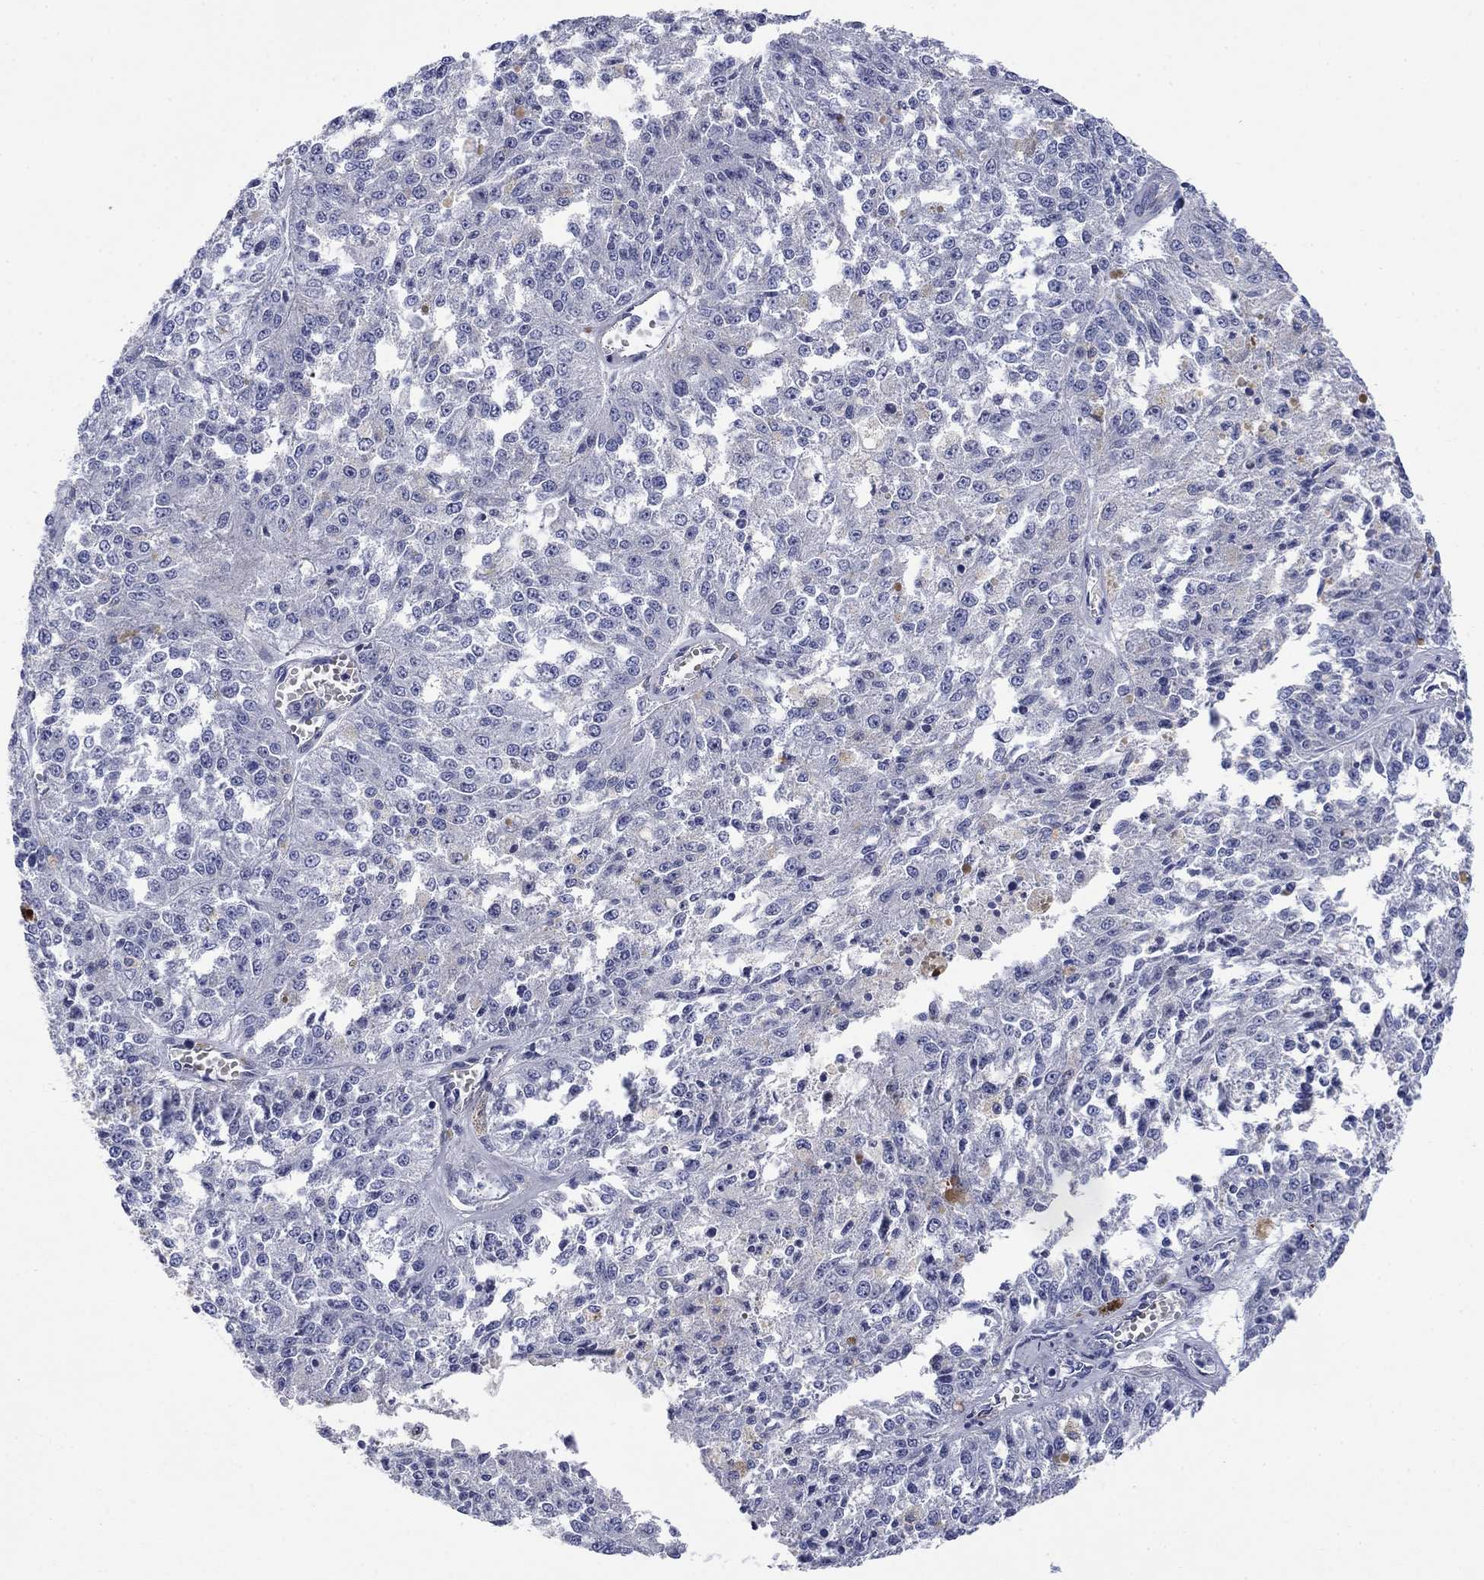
{"staining": {"intensity": "negative", "quantity": "none", "location": "none"}, "tissue": "melanoma", "cell_type": "Tumor cells", "image_type": "cancer", "snomed": [{"axis": "morphology", "description": "Malignant melanoma, Metastatic site"}, {"axis": "topography", "description": "Lymph node"}], "caption": "High power microscopy micrograph of an IHC histopathology image of malignant melanoma (metastatic site), revealing no significant positivity in tumor cells.", "gene": "PTPRZ1", "patient": {"sex": "female", "age": 64}}